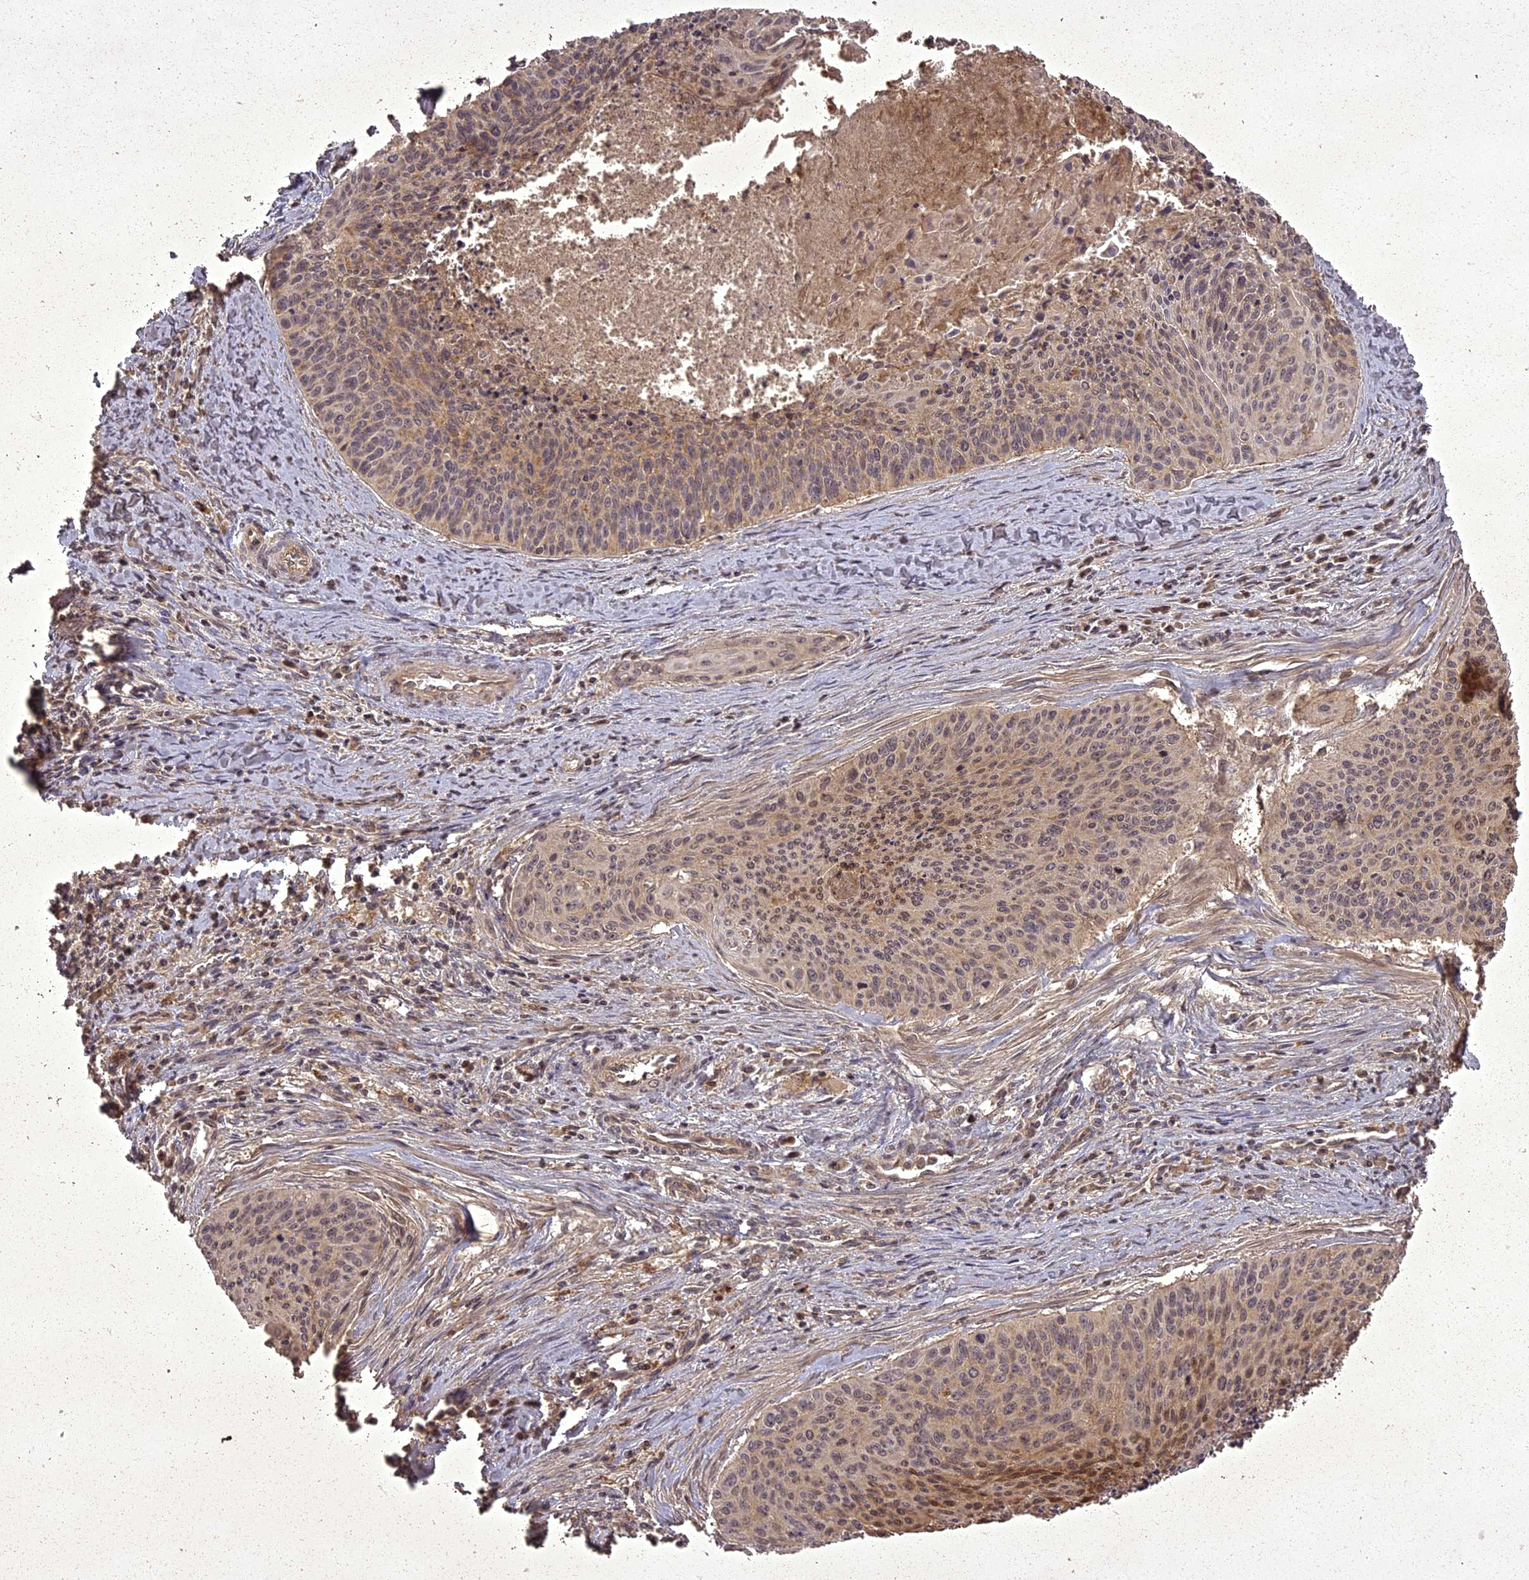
{"staining": {"intensity": "moderate", "quantity": "<25%", "location": "cytoplasmic/membranous,nuclear"}, "tissue": "cervical cancer", "cell_type": "Tumor cells", "image_type": "cancer", "snomed": [{"axis": "morphology", "description": "Squamous cell carcinoma, NOS"}, {"axis": "topography", "description": "Cervix"}], "caption": "Protein expression analysis of human cervical squamous cell carcinoma reveals moderate cytoplasmic/membranous and nuclear positivity in approximately <25% of tumor cells. (DAB (3,3'-diaminobenzidine) IHC, brown staining for protein, blue staining for nuclei).", "gene": "ING5", "patient": {"sex": "female", "age": 55}}